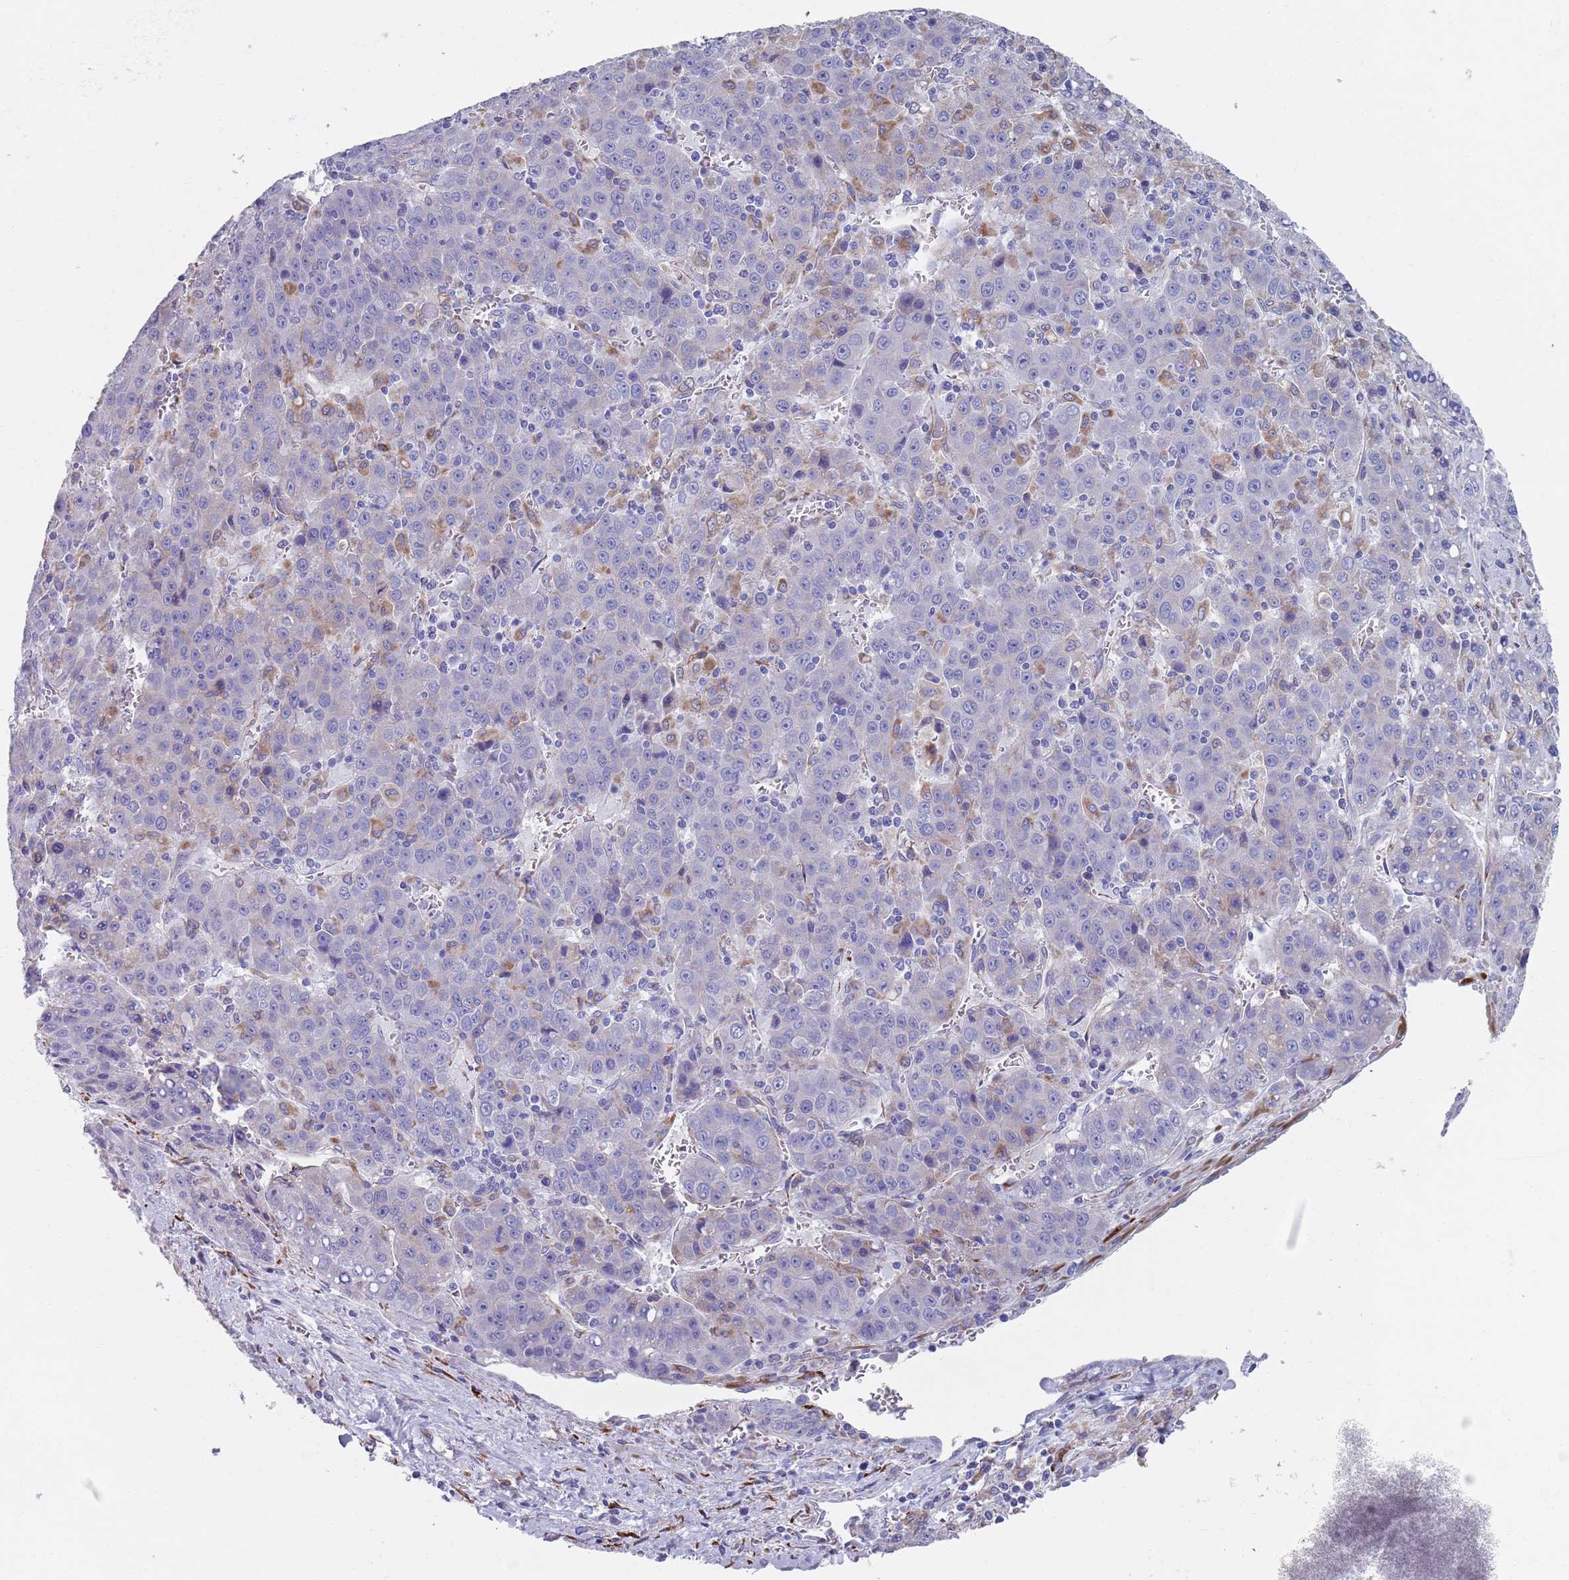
{"staining": {"intensity": "weak", "quantity": "<25%", "location": "cytoplasmic/membranous"}, "tissue": "liver cancer", "cell_type": "Tumor cells", "image_type": "cancer", "snomed": [{"axis": "morphology", "description": "Carcinoma, Hepatocellular, NOS"}, {"axis": "topography", "description": "Liver"}], "caption": "Immunohistochemical staining of human liver cancer demonstrates no significant positivity in tumor cells.", "gene": "PLOD1", "patient": {"sex": "female", "age": 53}}